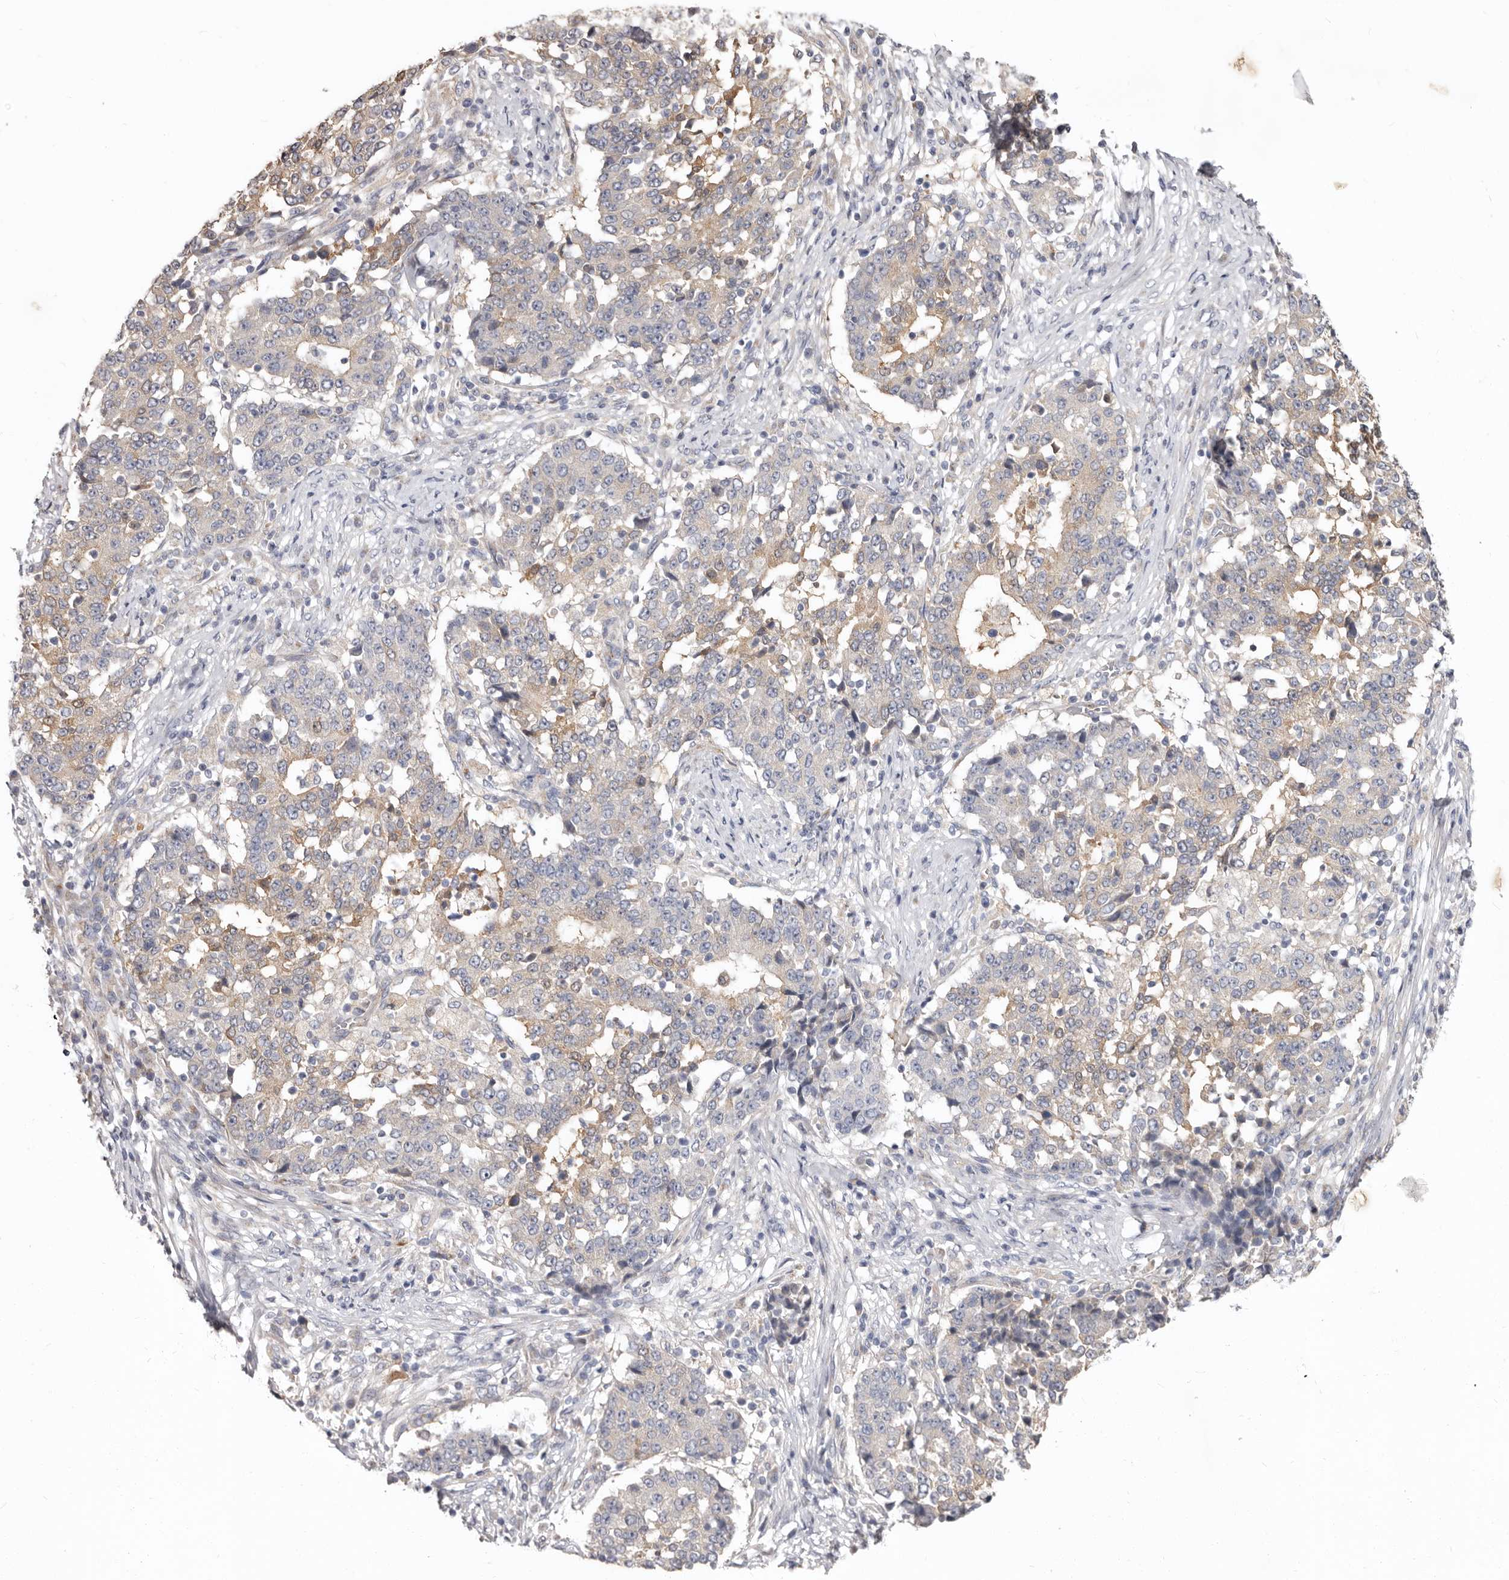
{"staining": {"intensity": "weak", "quantity": ">75%", "location": "cytoplasmic/membranous"}, "tissue": "stomach cancer", "cell_type": "Tumor cells", "image_type": "cancer", "snomed": [{"axis": "morphology", "description": "Adenocarcinoma, NOS"}, {"axis": "topography", "description": "Stomach"}], "caption": "Protein analysis of adenocarcinoma (stomach) tissue shows weak cytoplasmic/membranous expression in approximately >75% of tumor cells.", "gene": "FMO2", "patient": {"sex": "male", "age": 59}}